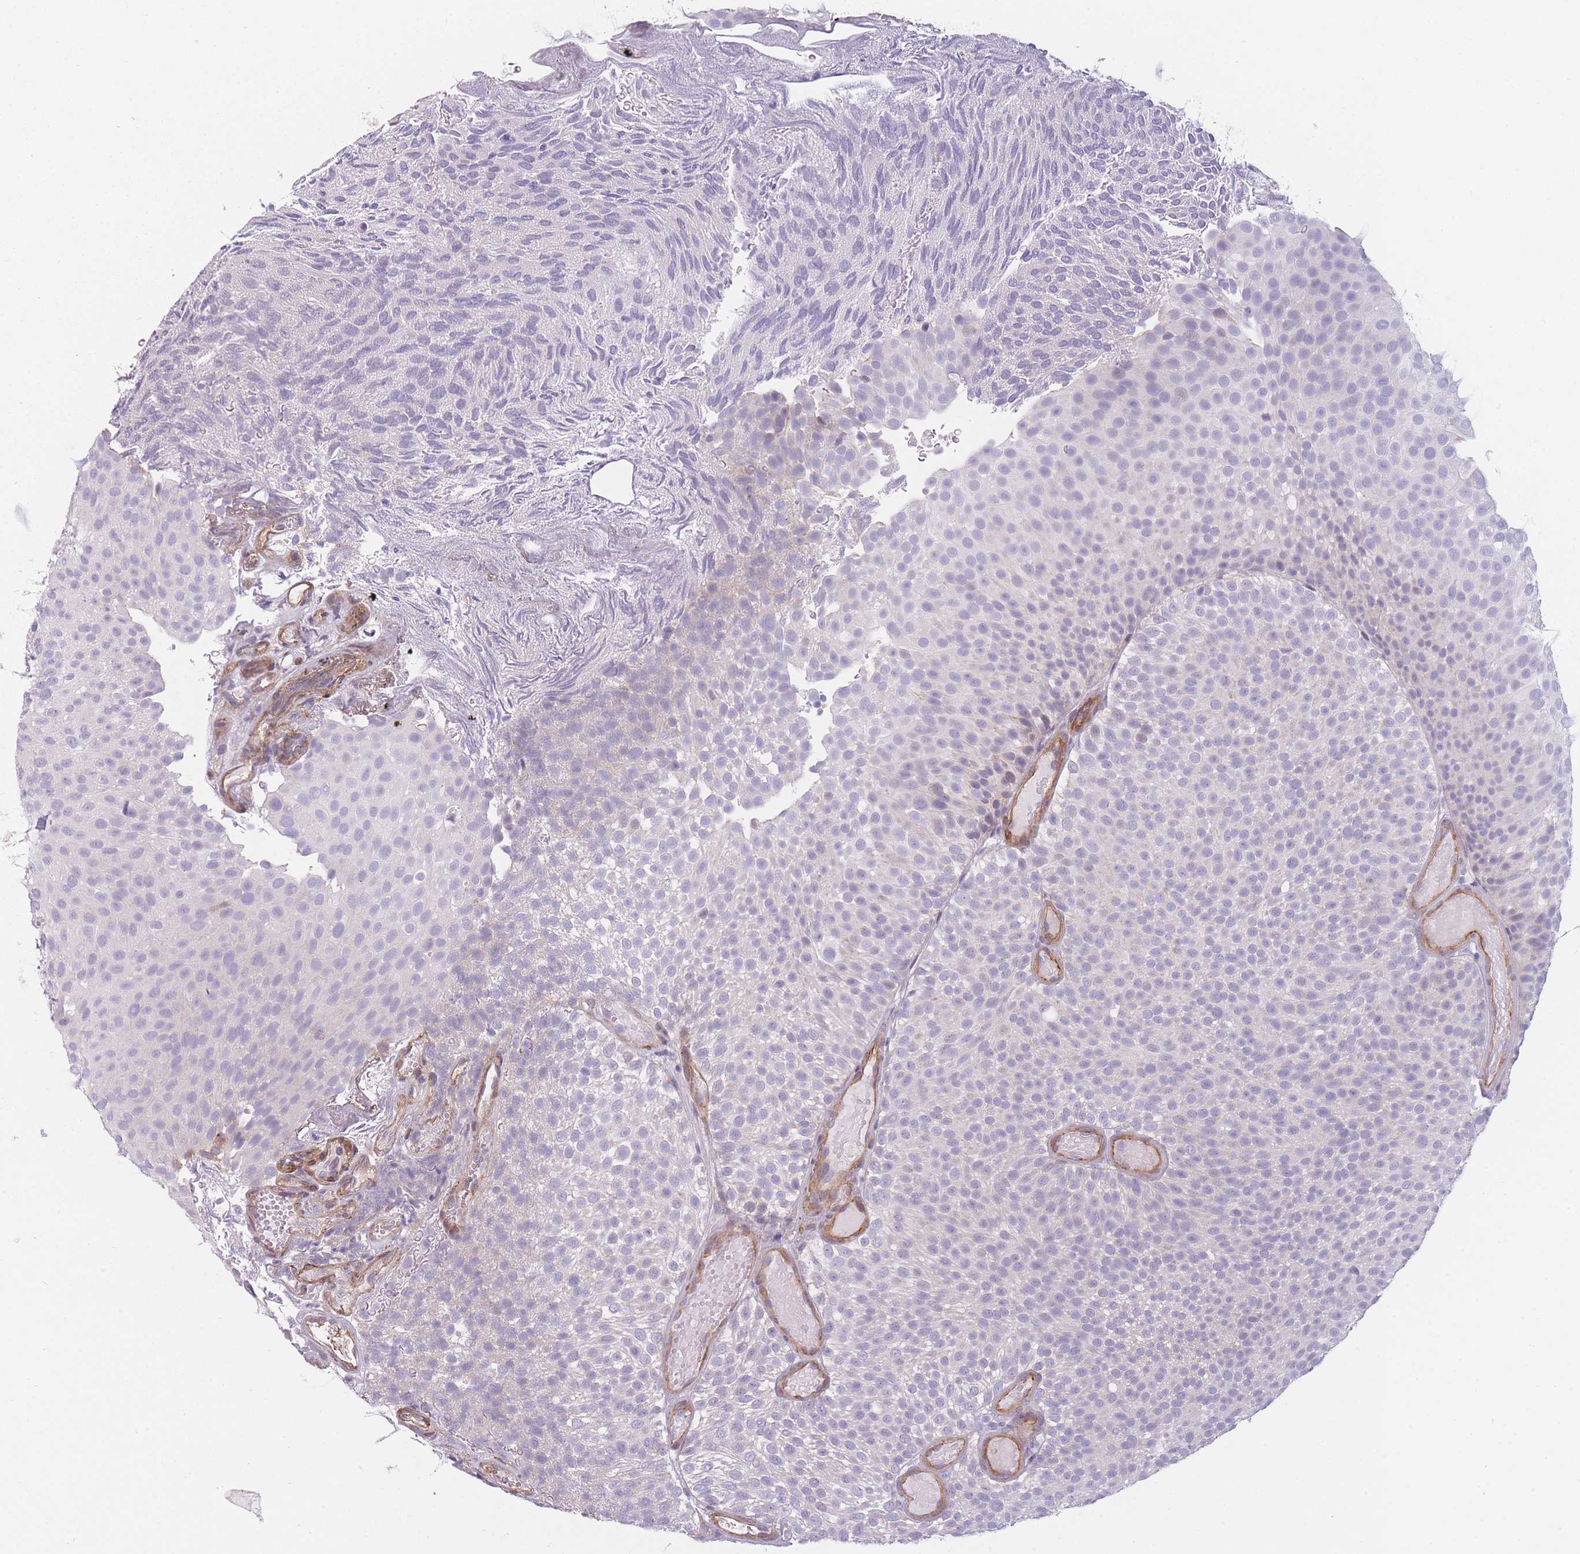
{"staining": {"intensity": "negative", "quantity": "none", "location": "none"}, "tissue": "urothelial cancer", "cell_type": "Tumor cells", "image_type": "cancer", "snomed": [{"axis": "morphology", "description": "Urothelial carcinoma, Low grade"}, {"axis": "topography", "description": "Urinary bladder"}], "caption": "Tumor cells are negative for protein expression in human urothelial carcinoma (low-grade).", "gene": "SLC7A6", "patient": {"sex": "male", "age": 78}}